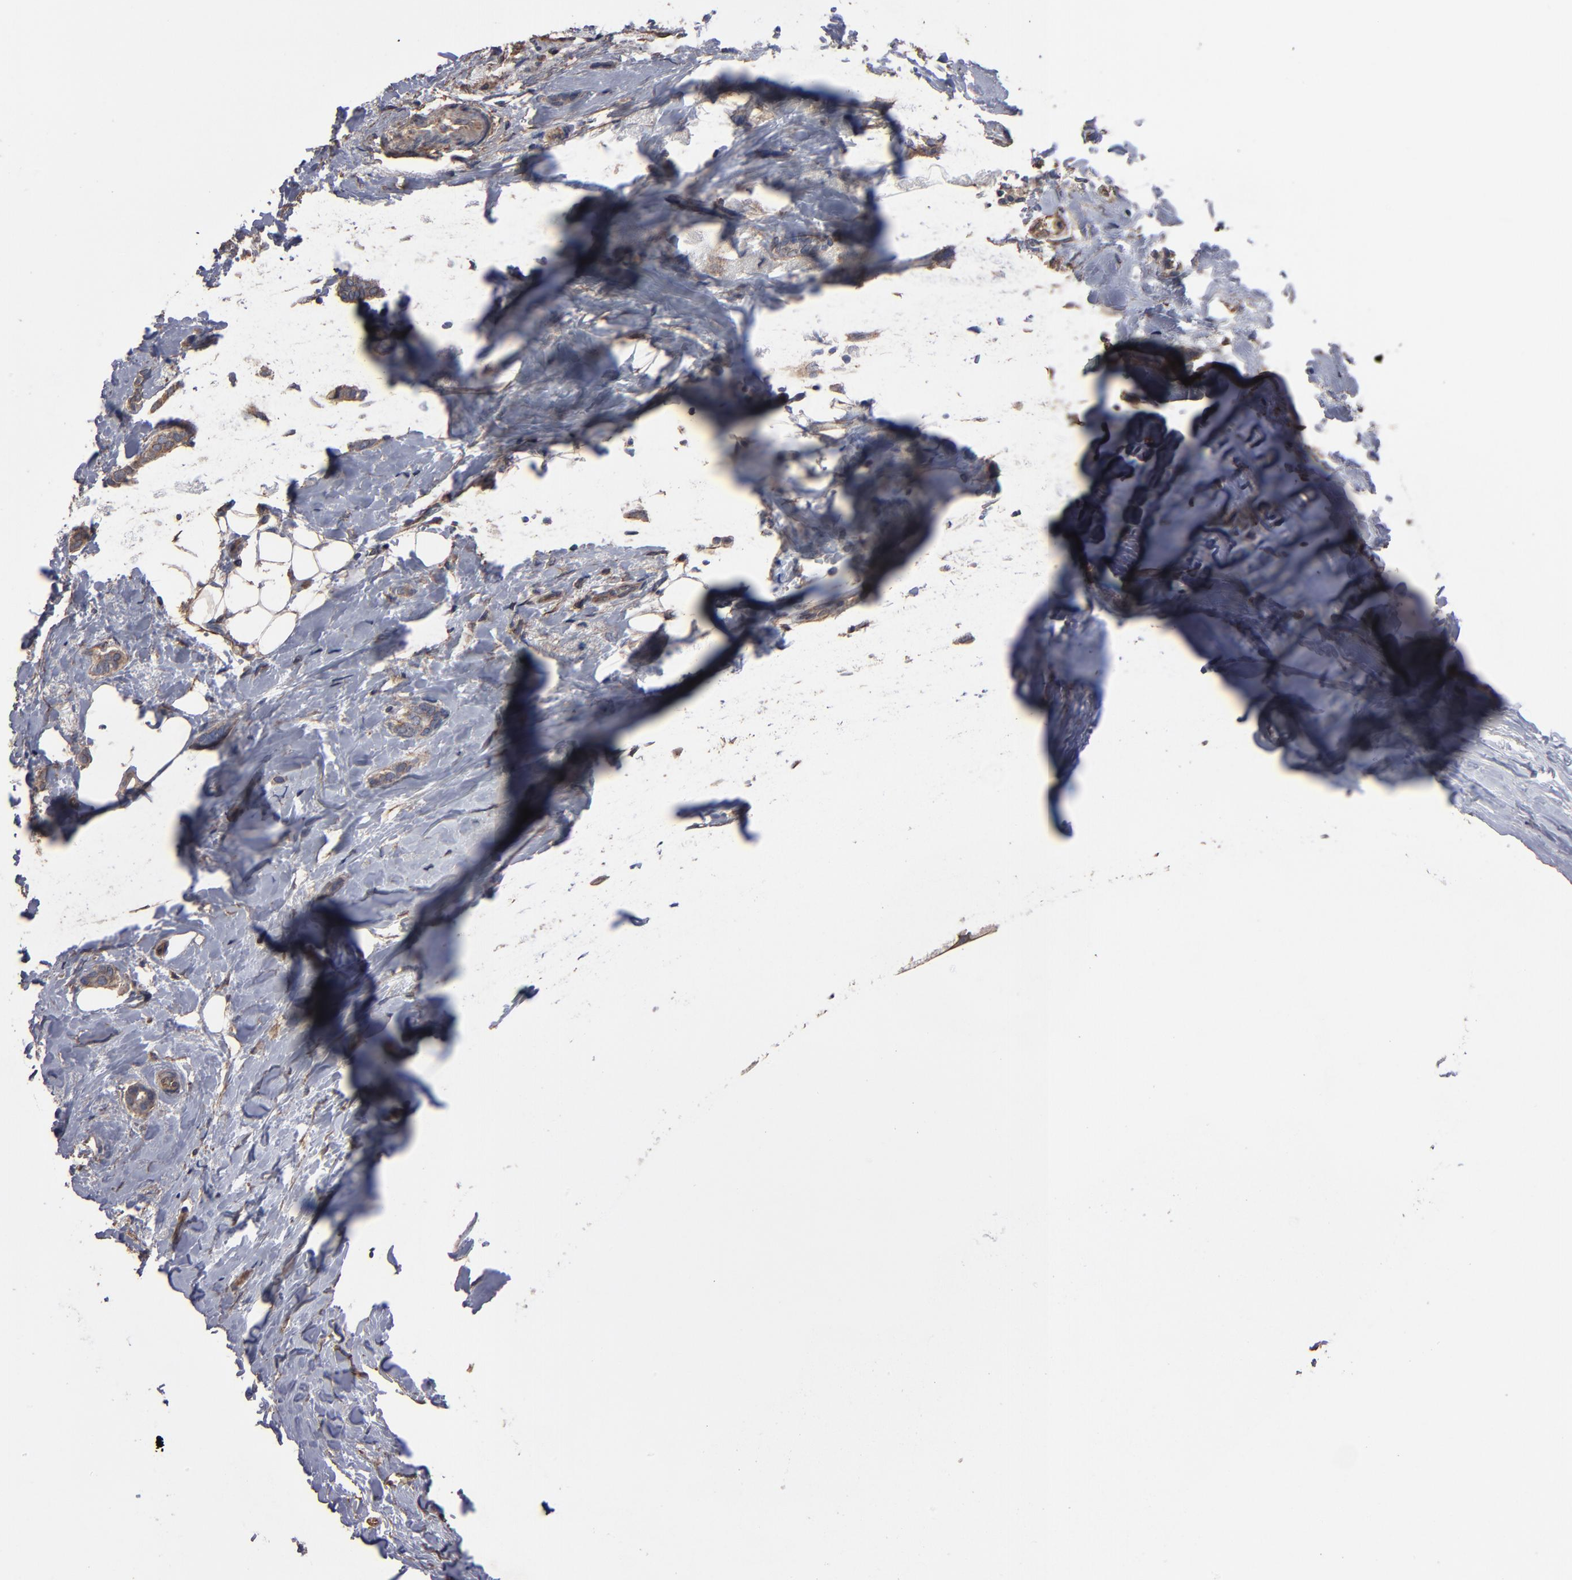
{"staining": {"intensity": "weak", "quantity": ">75%", "location": "cytoplasmic/membranous"}, "tissue": "breast cancer", "cell_type": "Tumor cells", "image_type": "cancer", "snomed": [{"axis": "morphology", "description": "Duct carcinoma"}, {"axis": "topography", "description": "Breast"}], "caption": "The histopathology image exhibits staining of breast infiltrating ductal carcinoma, revealing weak cytoplasmic/membranous protein positivity (brown color) within tumor cells.", "gene": "DMD", "patient": {"sex": "female", "age": 54}}